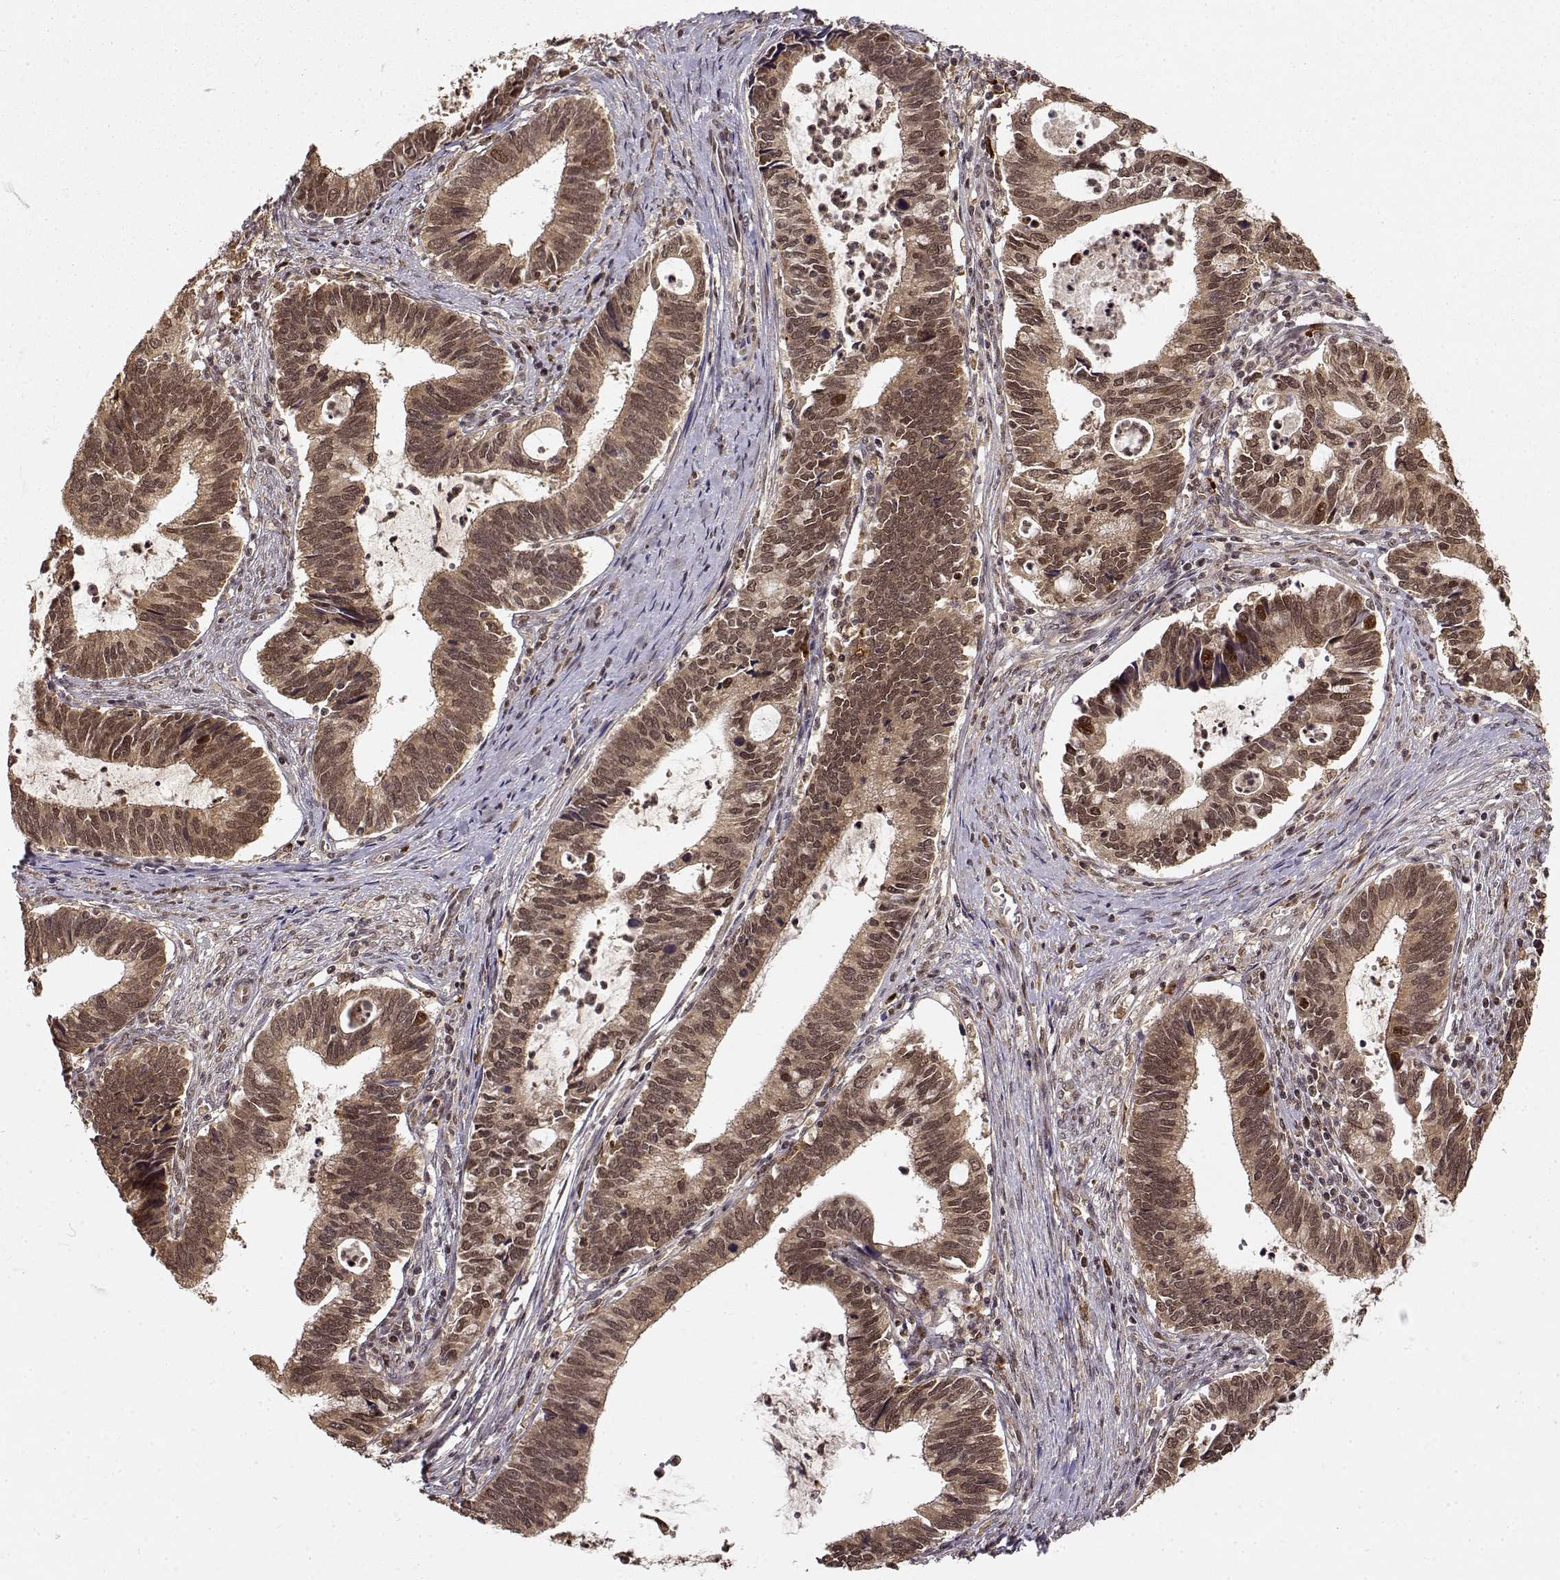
{"staining": {"intensity": "moderate", "quantity": ">75%", "location": "cytoplasmic/membranous,nuclear"}, "tissue": "cervical cancer", "cell_type": "Tumor cells", "image_type": "cancer", "snomed": [{"axis": "morphology", "description": "Adenocarcinoma, NOS"}, {"axis": "topography", "description": "Cervix"}], "caption": "High-power microscopy captured an IHC photomicrograph of cervical cancer, revealing moderate cytoplasmic/membranous and nuclear expression in about >75% of tumor cells. The protein of interest is shown in brown color, while the nuclei are stained blue.", "gene": "MAEA", "patient": {"sex": "female", "age": 42}}